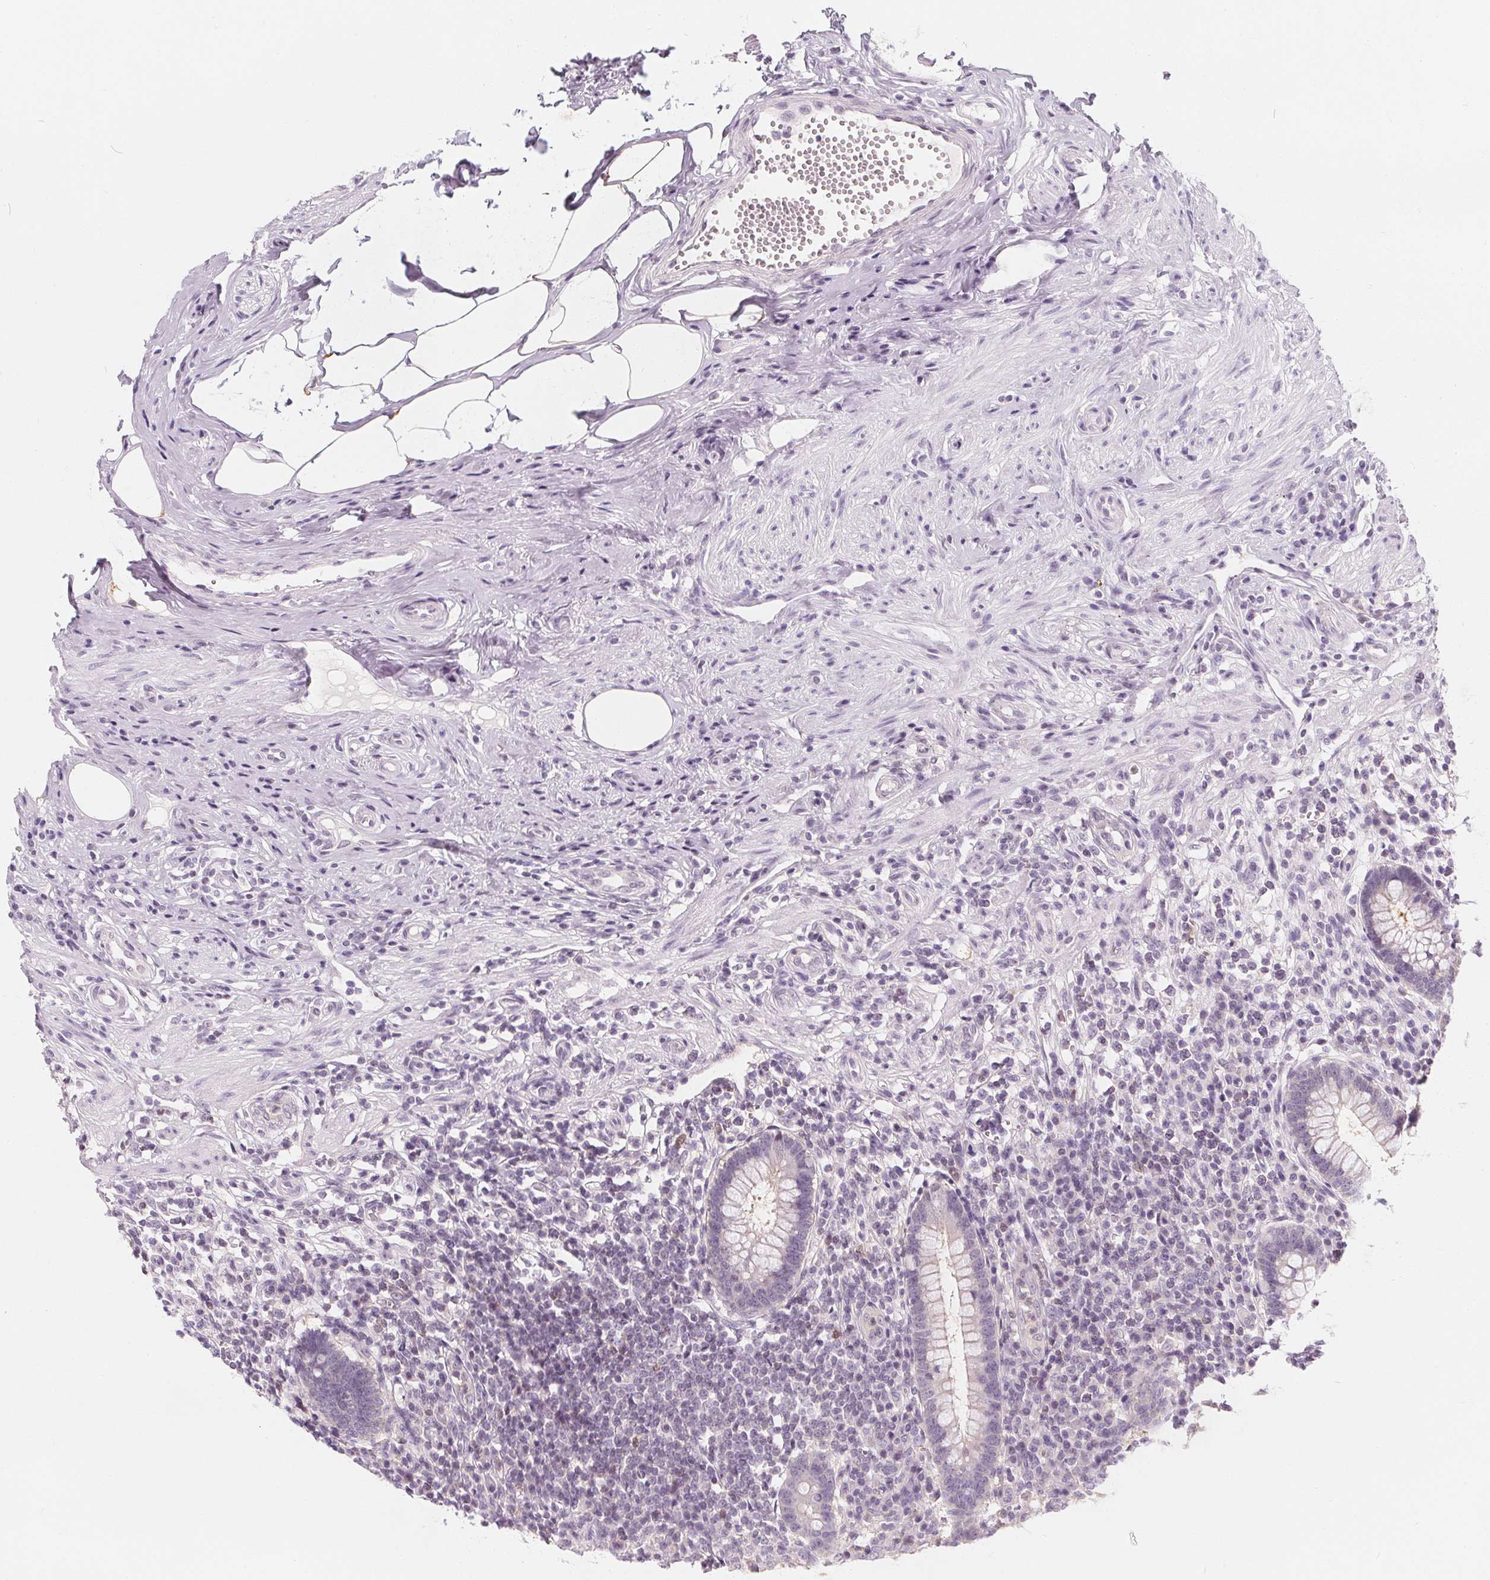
{"staining": {"intensity": "weak", "quantity": "25%-75%", "location": "cytoplasmic/membranous"}, "tissue": "appendix", "cell_type": "Glandular cells", "image_type": "normal", "snomed": [{"axis": "morphology", "description": "Normal tissue, NOS"}, {"axis": "topography", "description": "Appendix"}], "caption": "Brown immunohistochemical staining in unremarkable human appendix shows weak cytoplasmic/membranous staining in approximately 25%-75% of glandular cells.", "gene": "UGP2", "patient": {"sex": "female", "age": 56}}